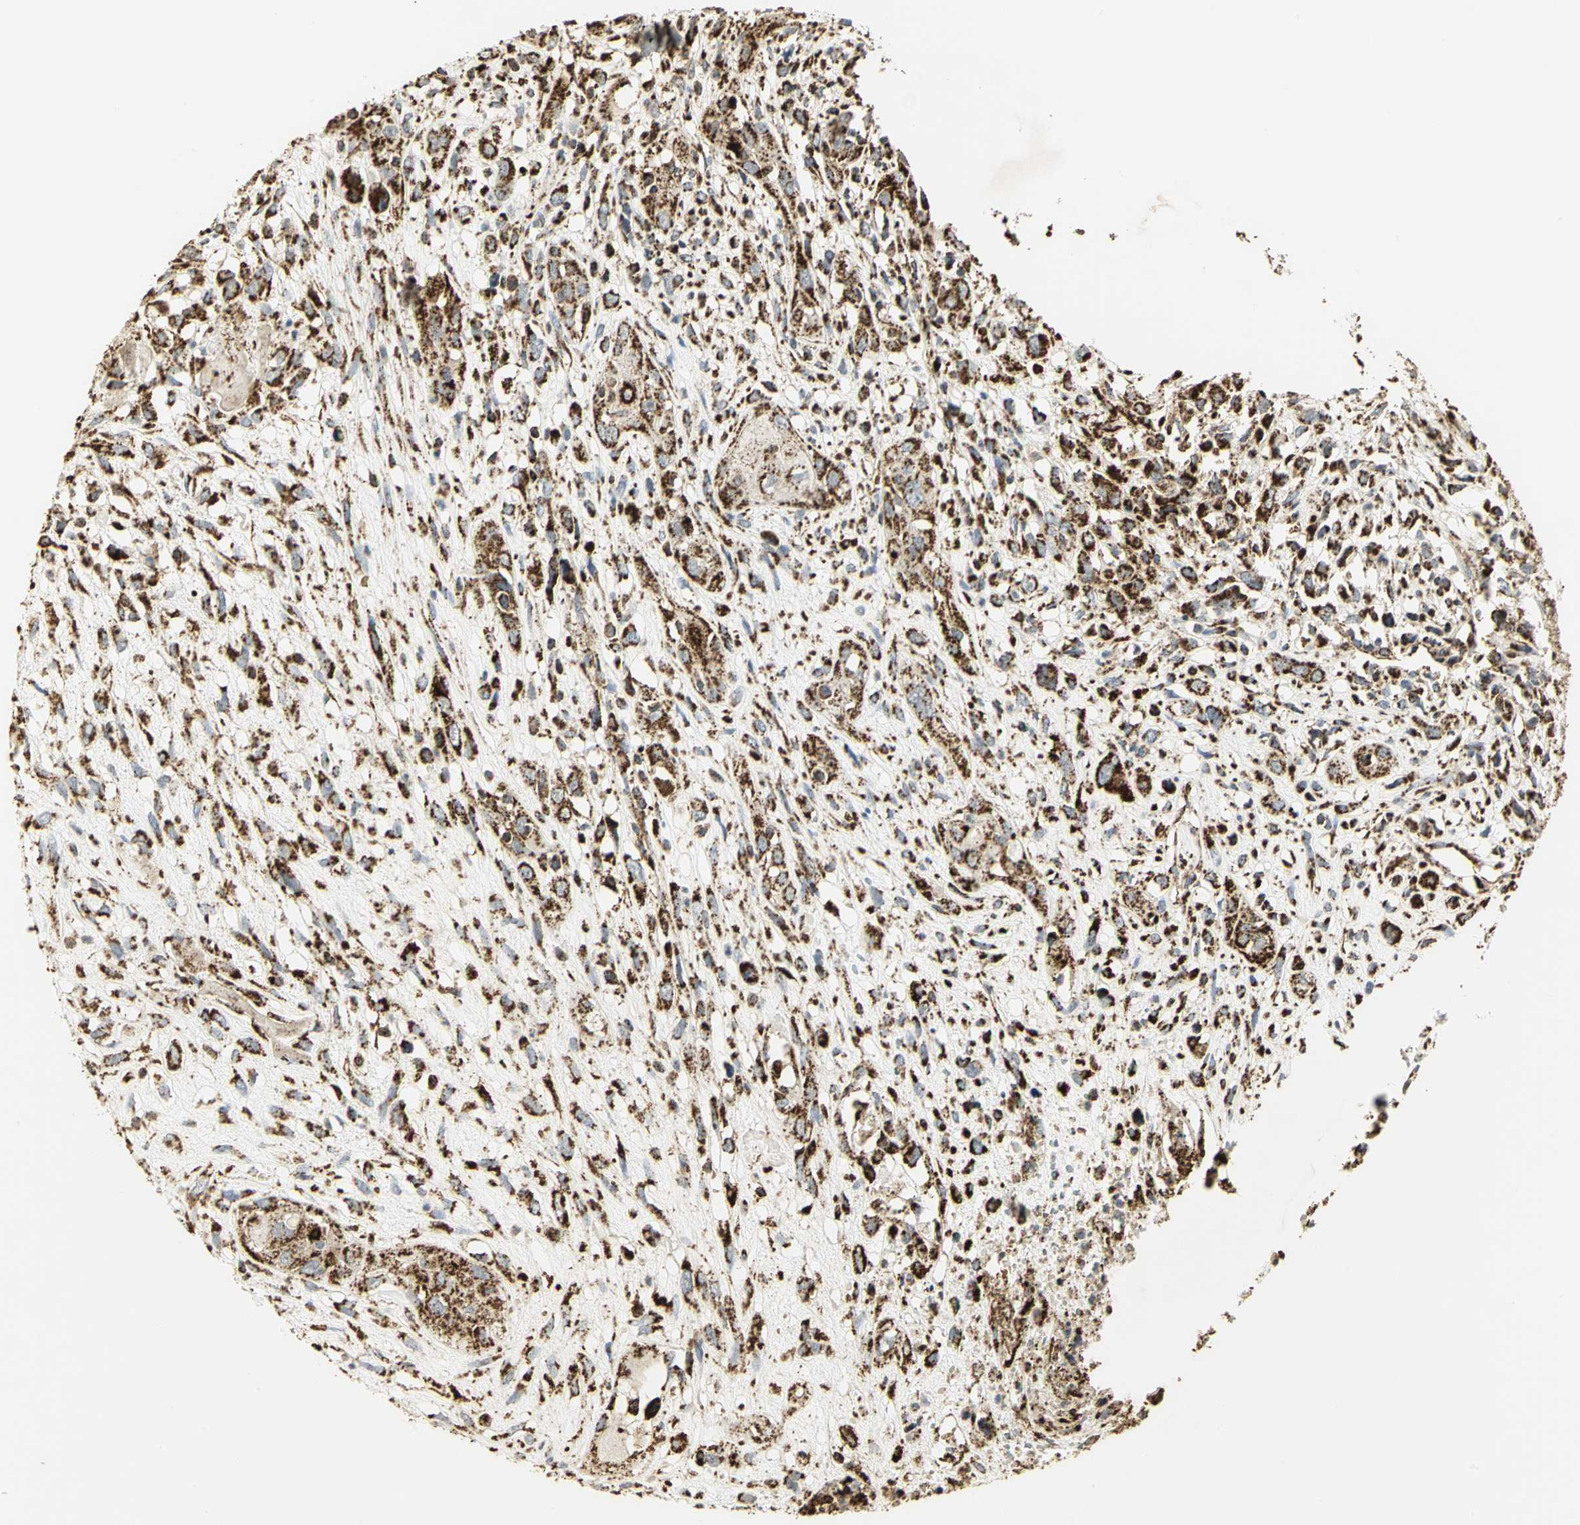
{"staining": {"intensity": "strong", "quantity": ">75%", "location": "cytoplasmic/membranous"}, "tissue": "head and neck cancer", "cell_type": "Tumor cells", "image_type": "cancer", "snomed": [{"axis": "morphology", "description": "Necrosis, NOS"}, {"axis": "morphology", "description": "Neoplasm, malignant, NOS"}, {"axis": "topography", "description": "Salivary gland"}, {"axis": "topography", "description": "Head-Neck"}], "caption": "A photomicrograph of human head and neck malignant neoplasm stained for a protein displays strong cytoplasmic/membranous brown staining in tumor cells.", "gene": "VDAC1", "patient": {"sex": "male", "age": 43}}